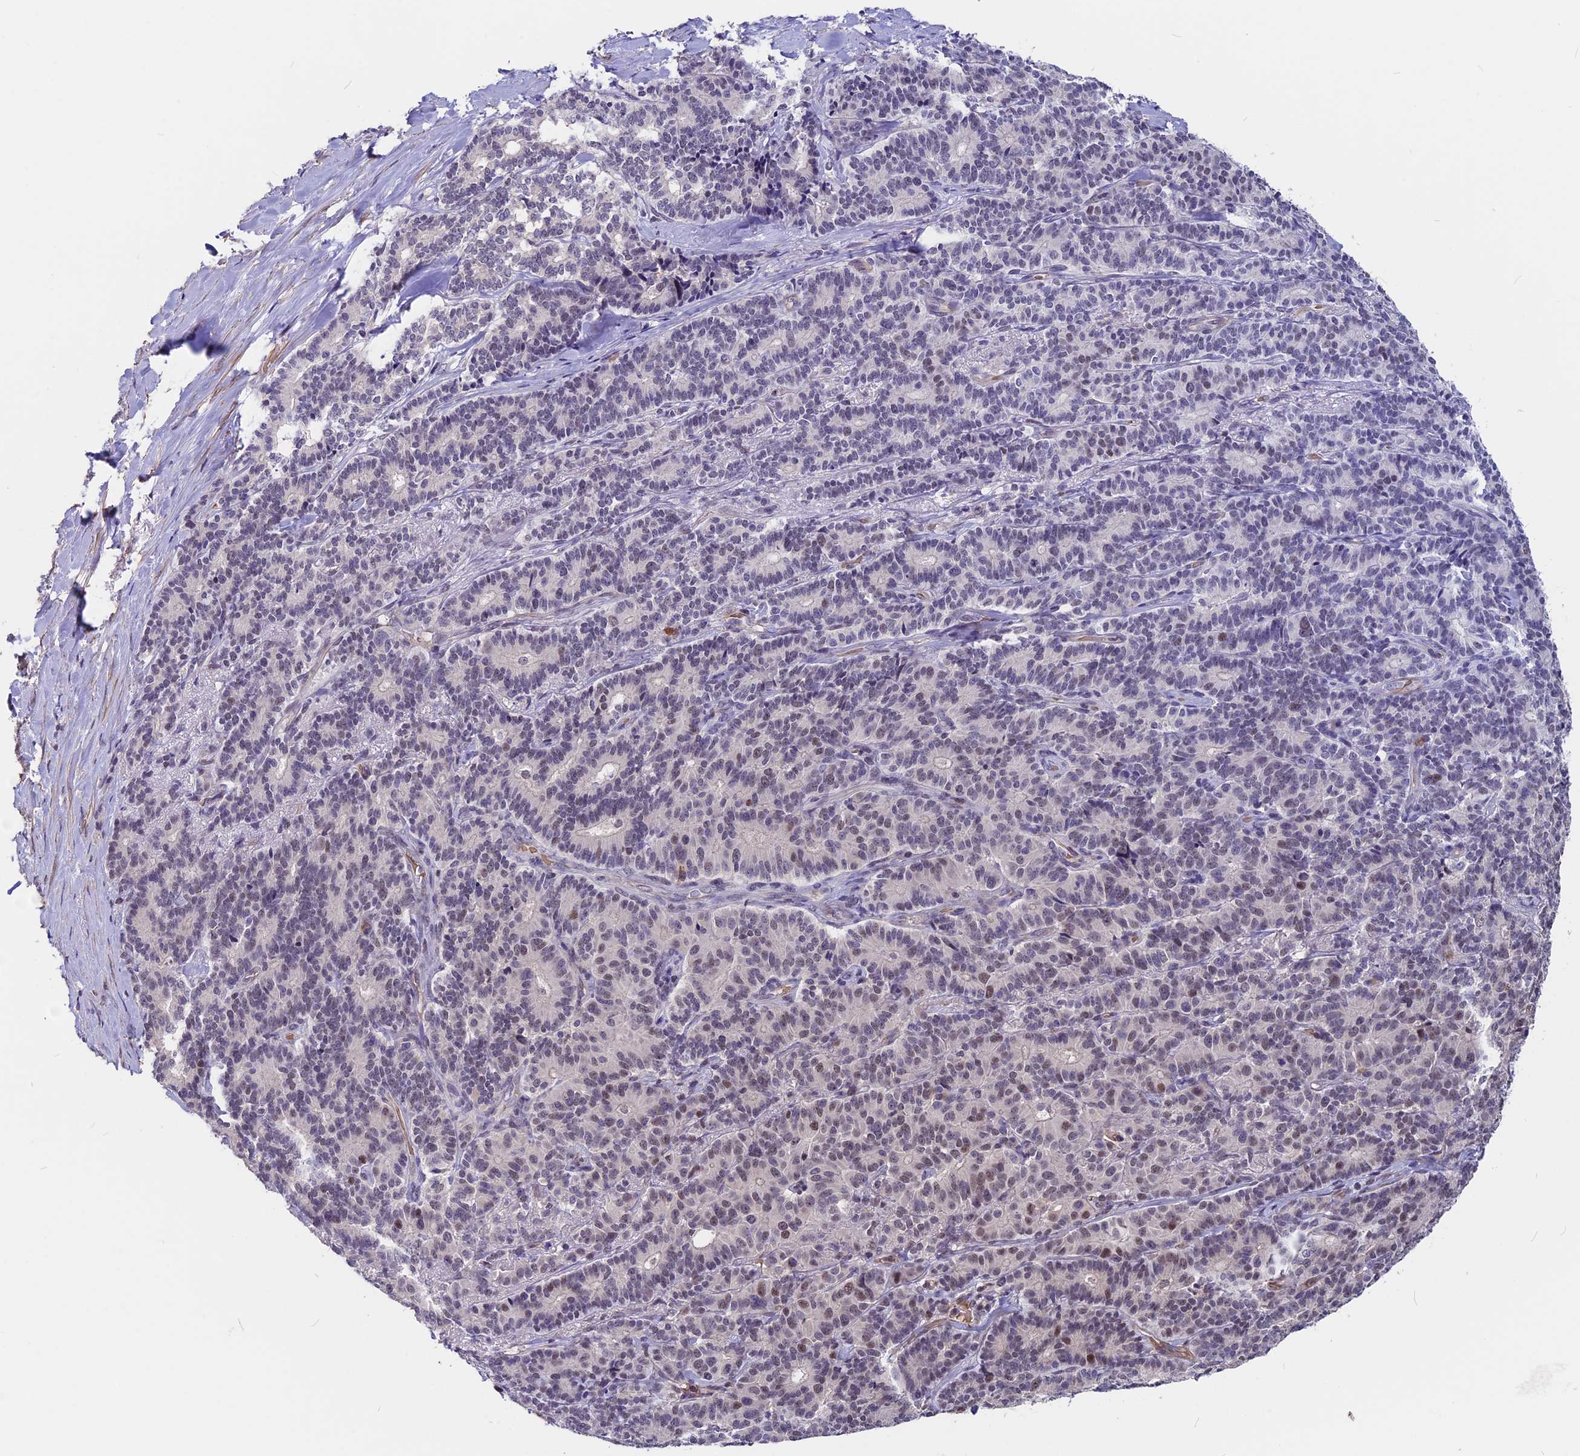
{"staining": {"intensity": "weak", "quantity": "<25%", "location": "nuclear"}, "tissue": "pancreatic cancer", "cell_type": "Tumor cells", "image_type": "cancer", "snomed": [{"axis": "morphology", "description": "Adenocarcinoma, NOS"}, {"axis": "topography", "description": "Pancreas"}], "caption": "High power microscopy histopathology image of an IHC micrograph of pancreatic adenocarcinoma, revealing no significant expression in tumor cells.", "gene": "ZC3H10", "patient": {"sex": "female", "age": 74}}